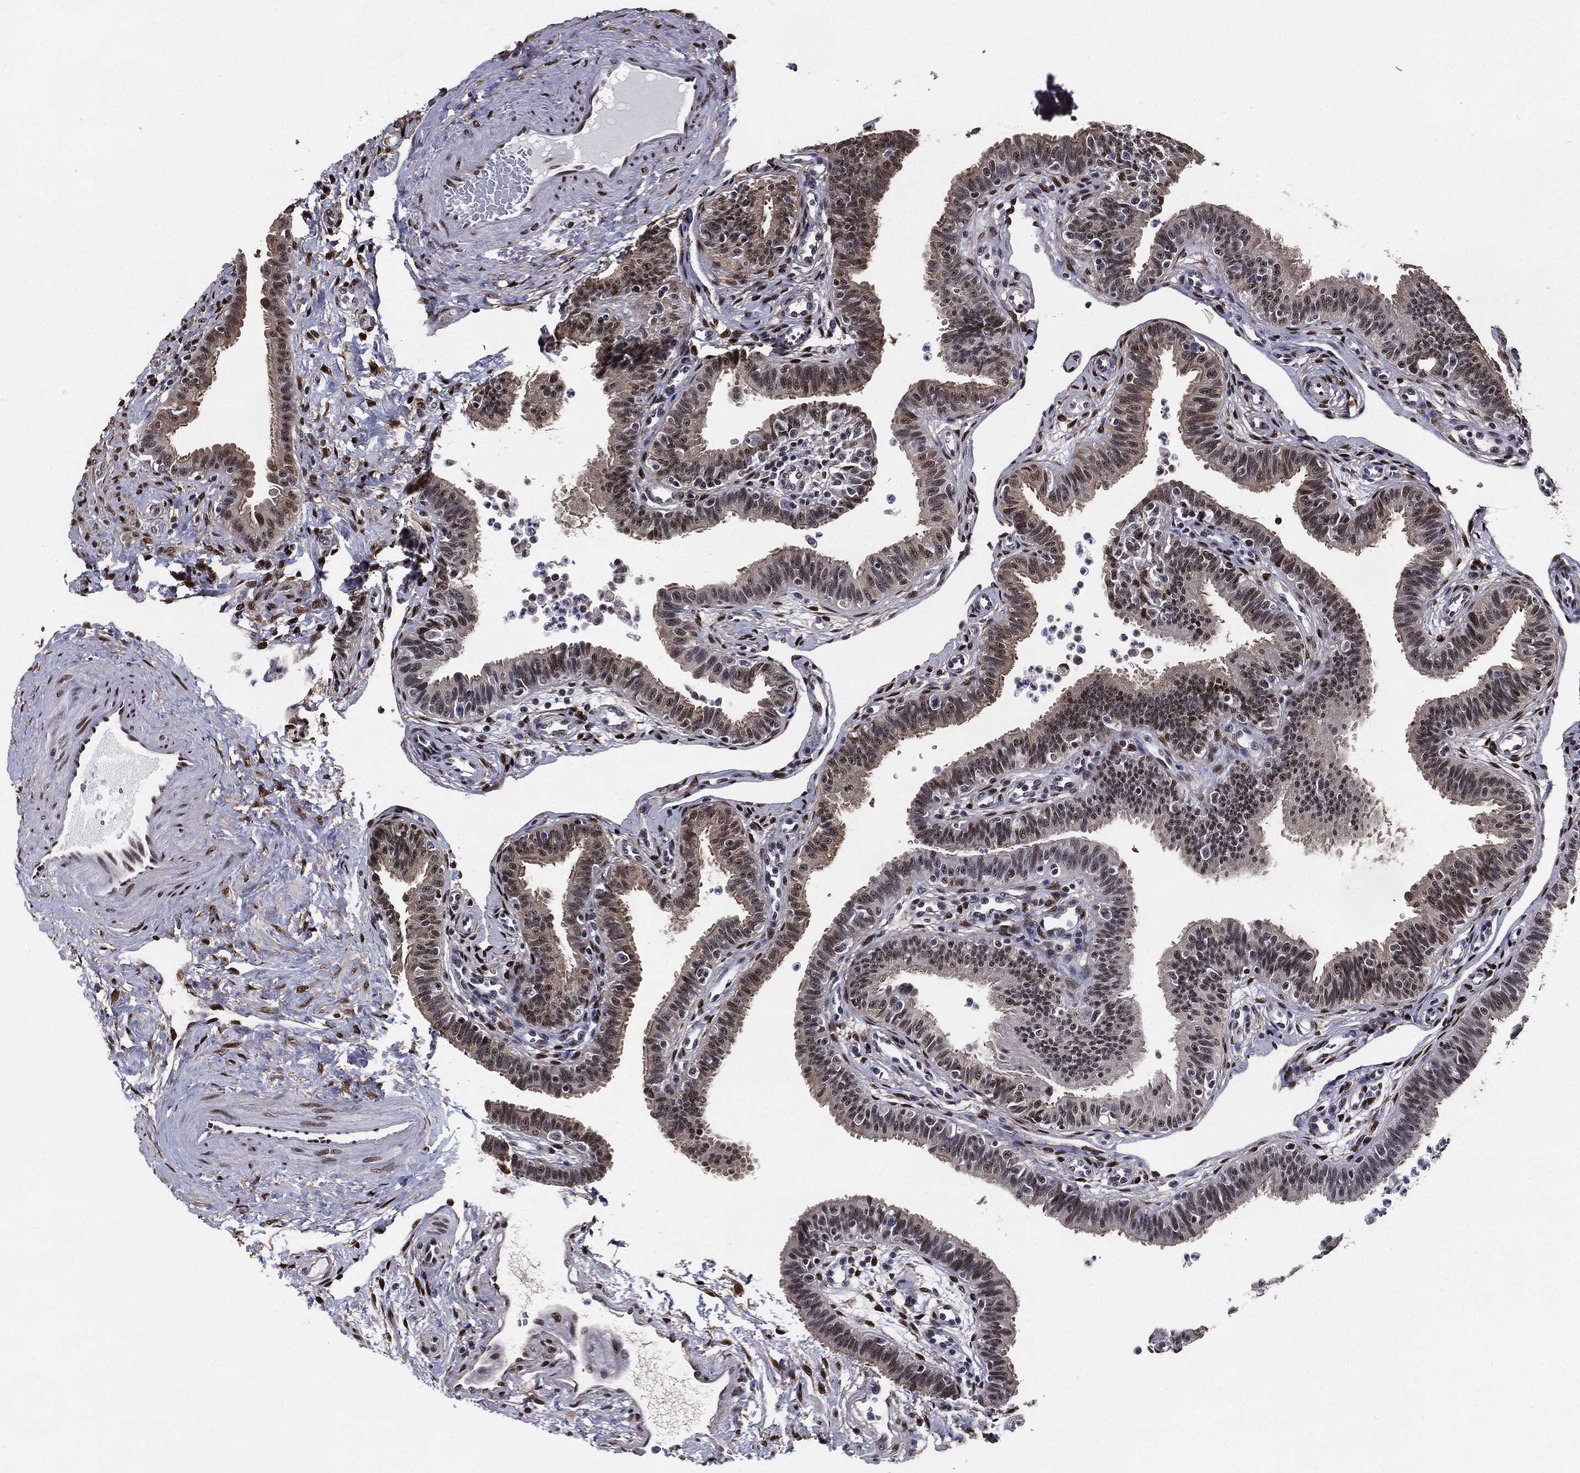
{"staining": {"intensity": "strong", "quantity": "25%-75%", "location": "cytoplasmic/membranous,nuclear"}, "tissue": "fallopian tube", "cell_type": "Glandular cells", "image_type": "normal", "snomed": [{"axis": "morphology", "description": "Normal tissue, NOS"}, {"axis": "topography", "description": "Fallopian tube"}], "caption": "Immunohistochemistry (IHC) staining of unremarkable fallopian tube, which demonstrates high levels of strong cytoplasmic/membranous,nuclear positivity in about 25%-75% of glandular cells indicating strong cytoplasmic/membranous,nuclear protein expression. The staining was performed using DAB (brown) for protein detection and nuclei were counterstained in hematoxylin (blue).", "gene": "JUN", "patient": {"sex": "female", "age": 36}}